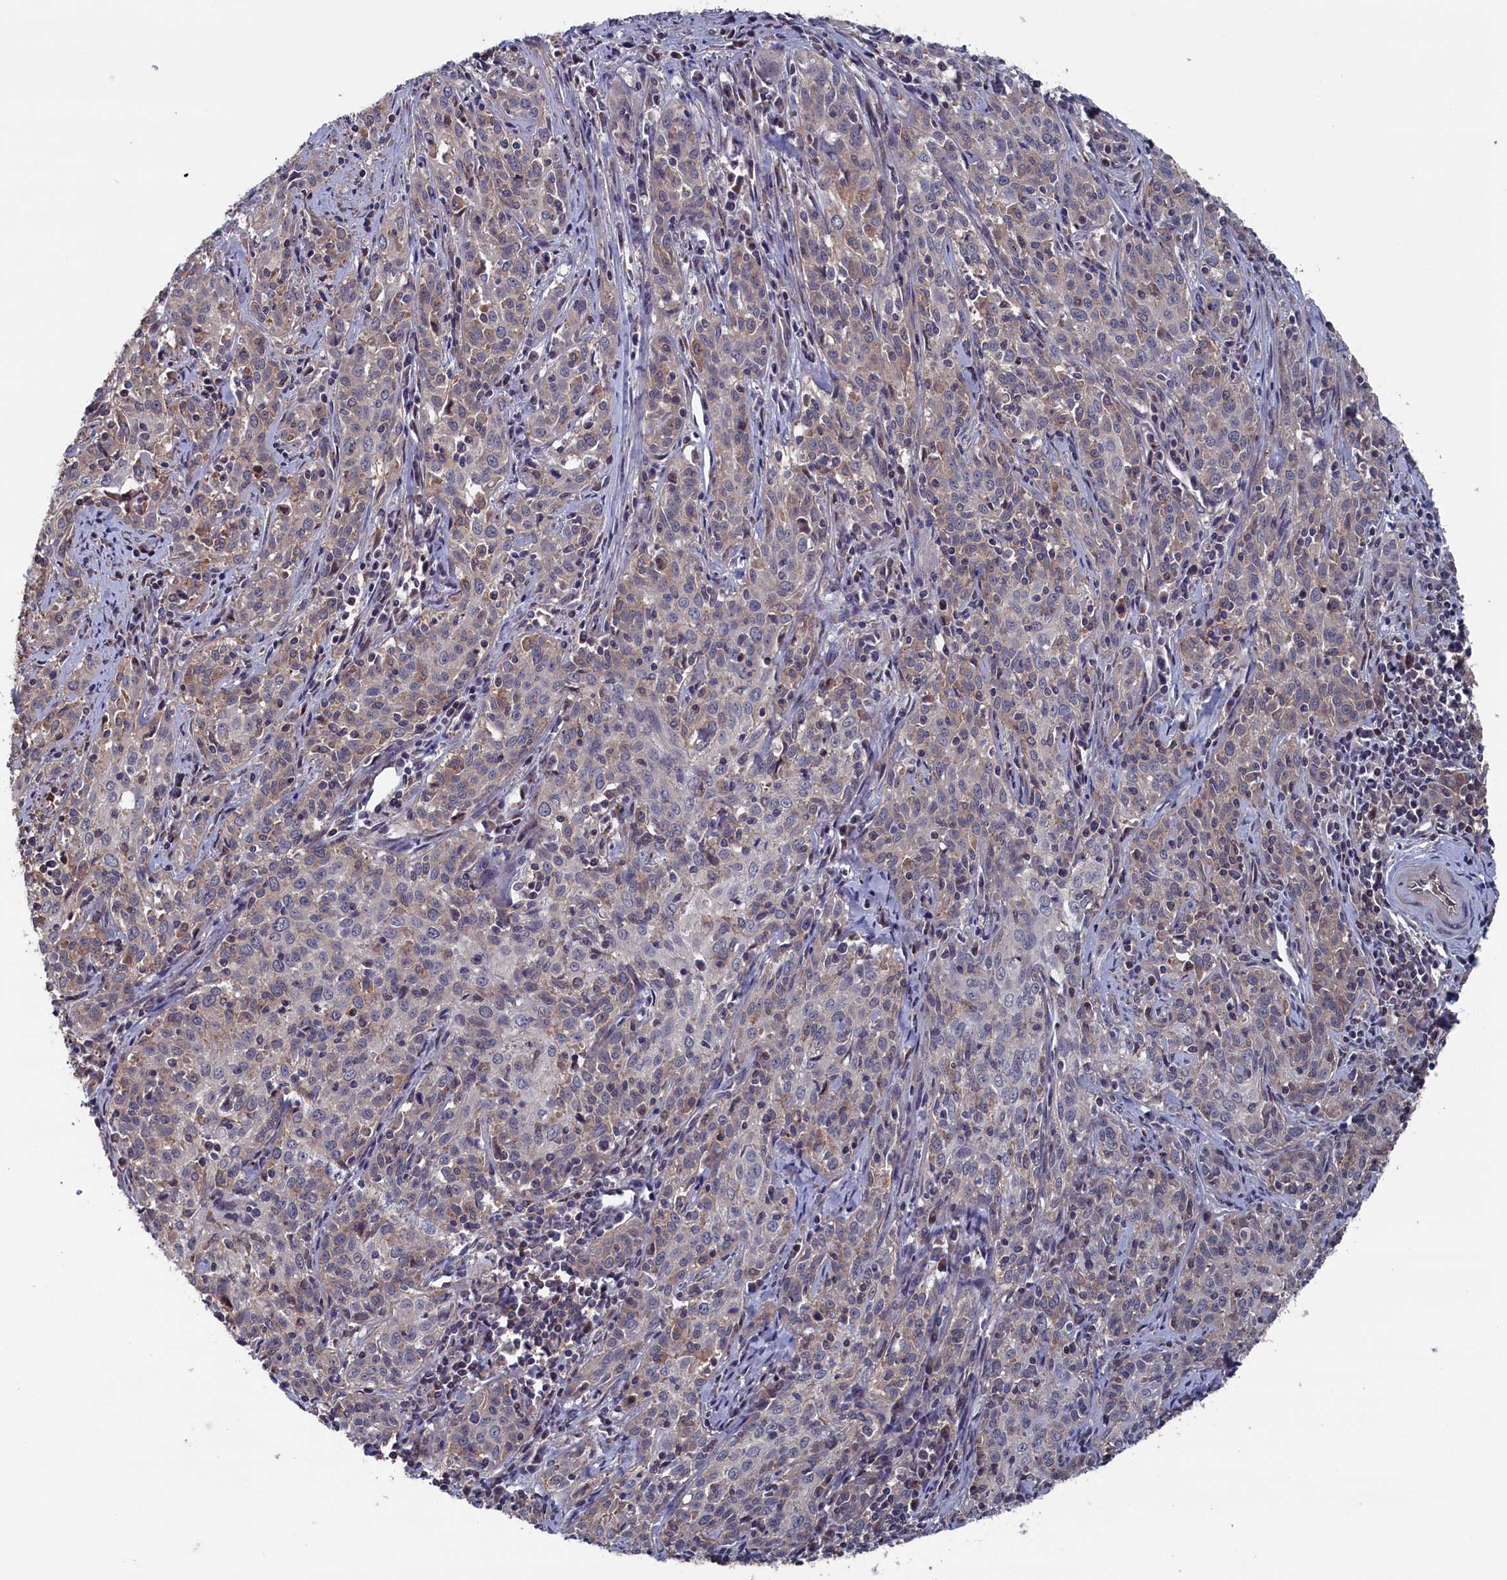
{"staining": {"intensity": "weak", "quantity": "<25%", "location": "cytoplasmic/membranous"}, "tissue": "cervical cancer", "cell_type": "Tumor cells", "image_type": "cancer", "snomed": [{"axis": "morphology", "description": "Squamous cell carcinoma, NOS"}, {"axis": "topography", "description": "Cervix"}], "caption": "Human cervical squamous cell carcinoma stained for a protein using IHC reveals no positivity in tumor cells.", "gene": "SPATA13", "patient": {"sex": "female", "age": 57}}